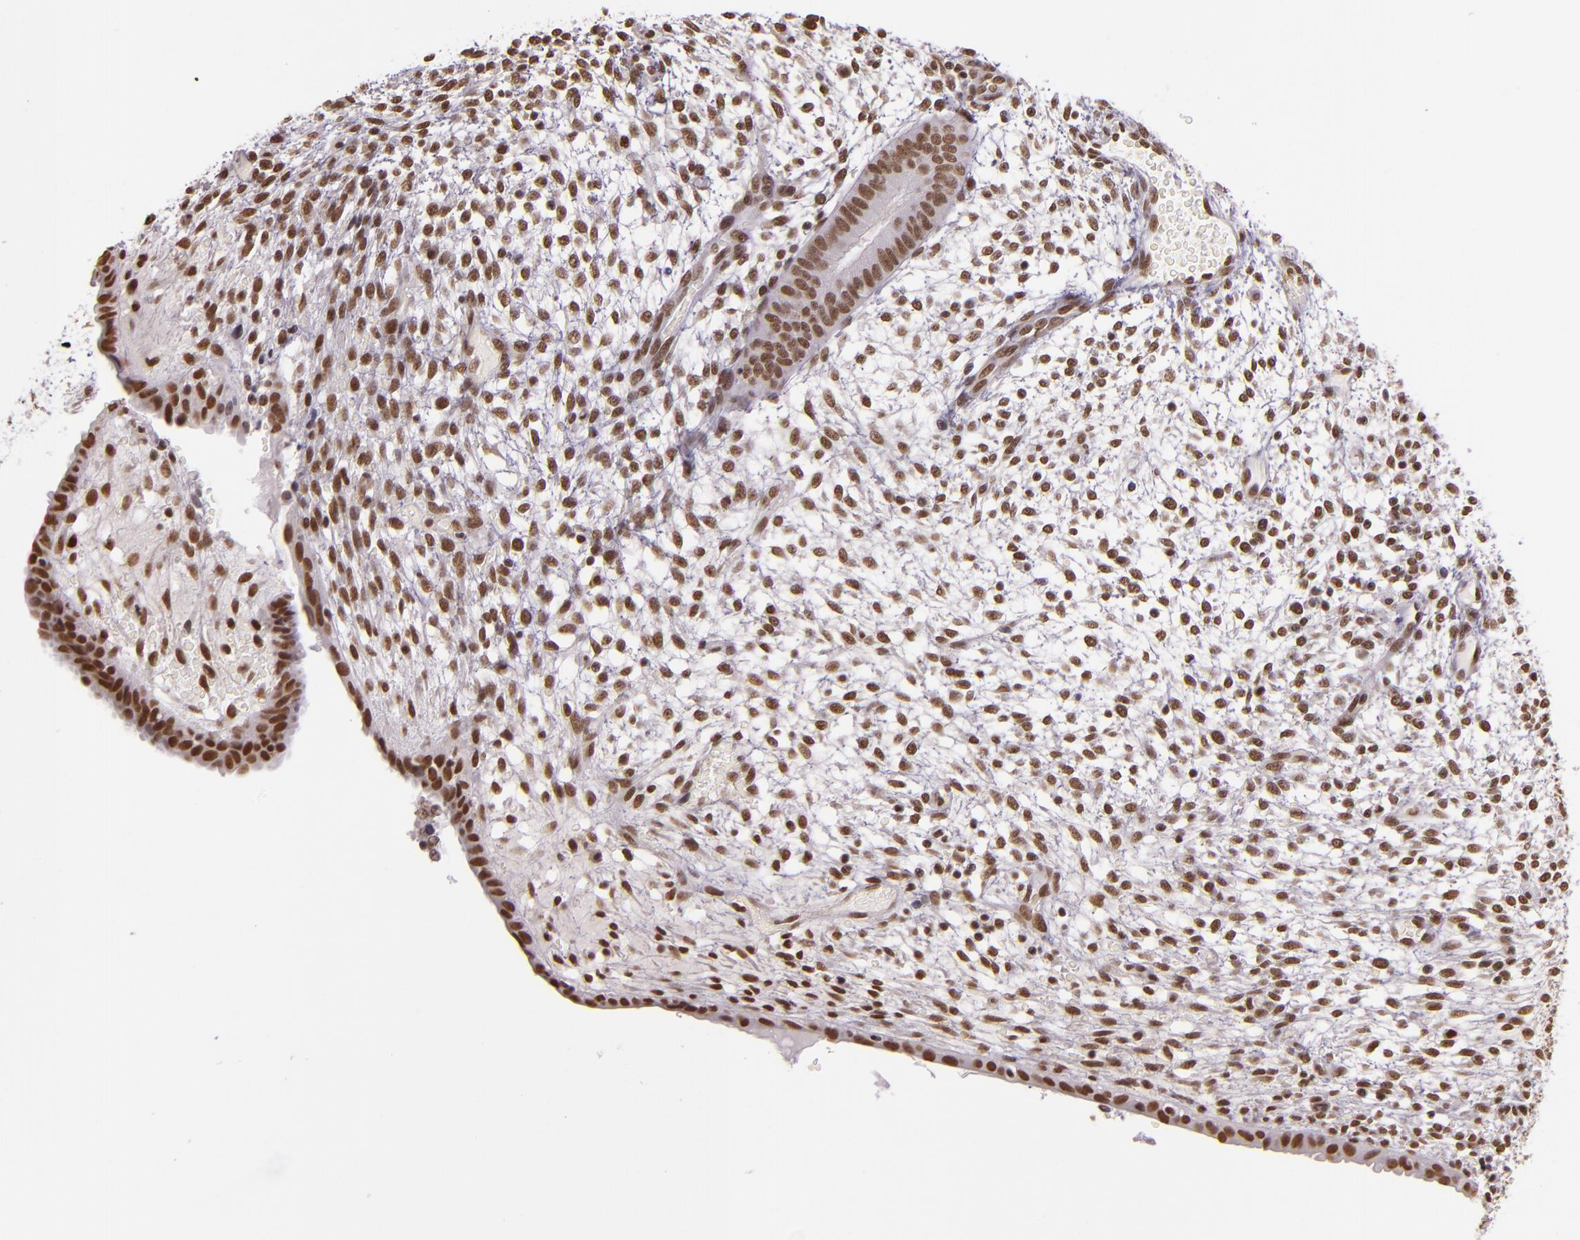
{"staining": {"intensity": "moderate", "quantity": ">75%", "location": "nuclear"}, "tissue": "endometrium", "cell_type": "Cells in endometrial stroma", "image_type": "normal", "snomed": [{"axis": "morphology", "description": "Normal tissue, NOS"}, {"axis": "topography", "description": "Endometrium"}], "caption": "Protein expression analysis of unremarkable endometrium reveals moderate nuclear positivity in approximately >75% of cells in endometrial stroma. The staining was performed using DAB (3,3'-diaminobenzidine) to visualize the protein expression in brown, while the nuclei were stained in blue with hematoxylin (Magnification: 20x).", "gene": "USF1", "patient": {"sex": "female", "age": 42}}